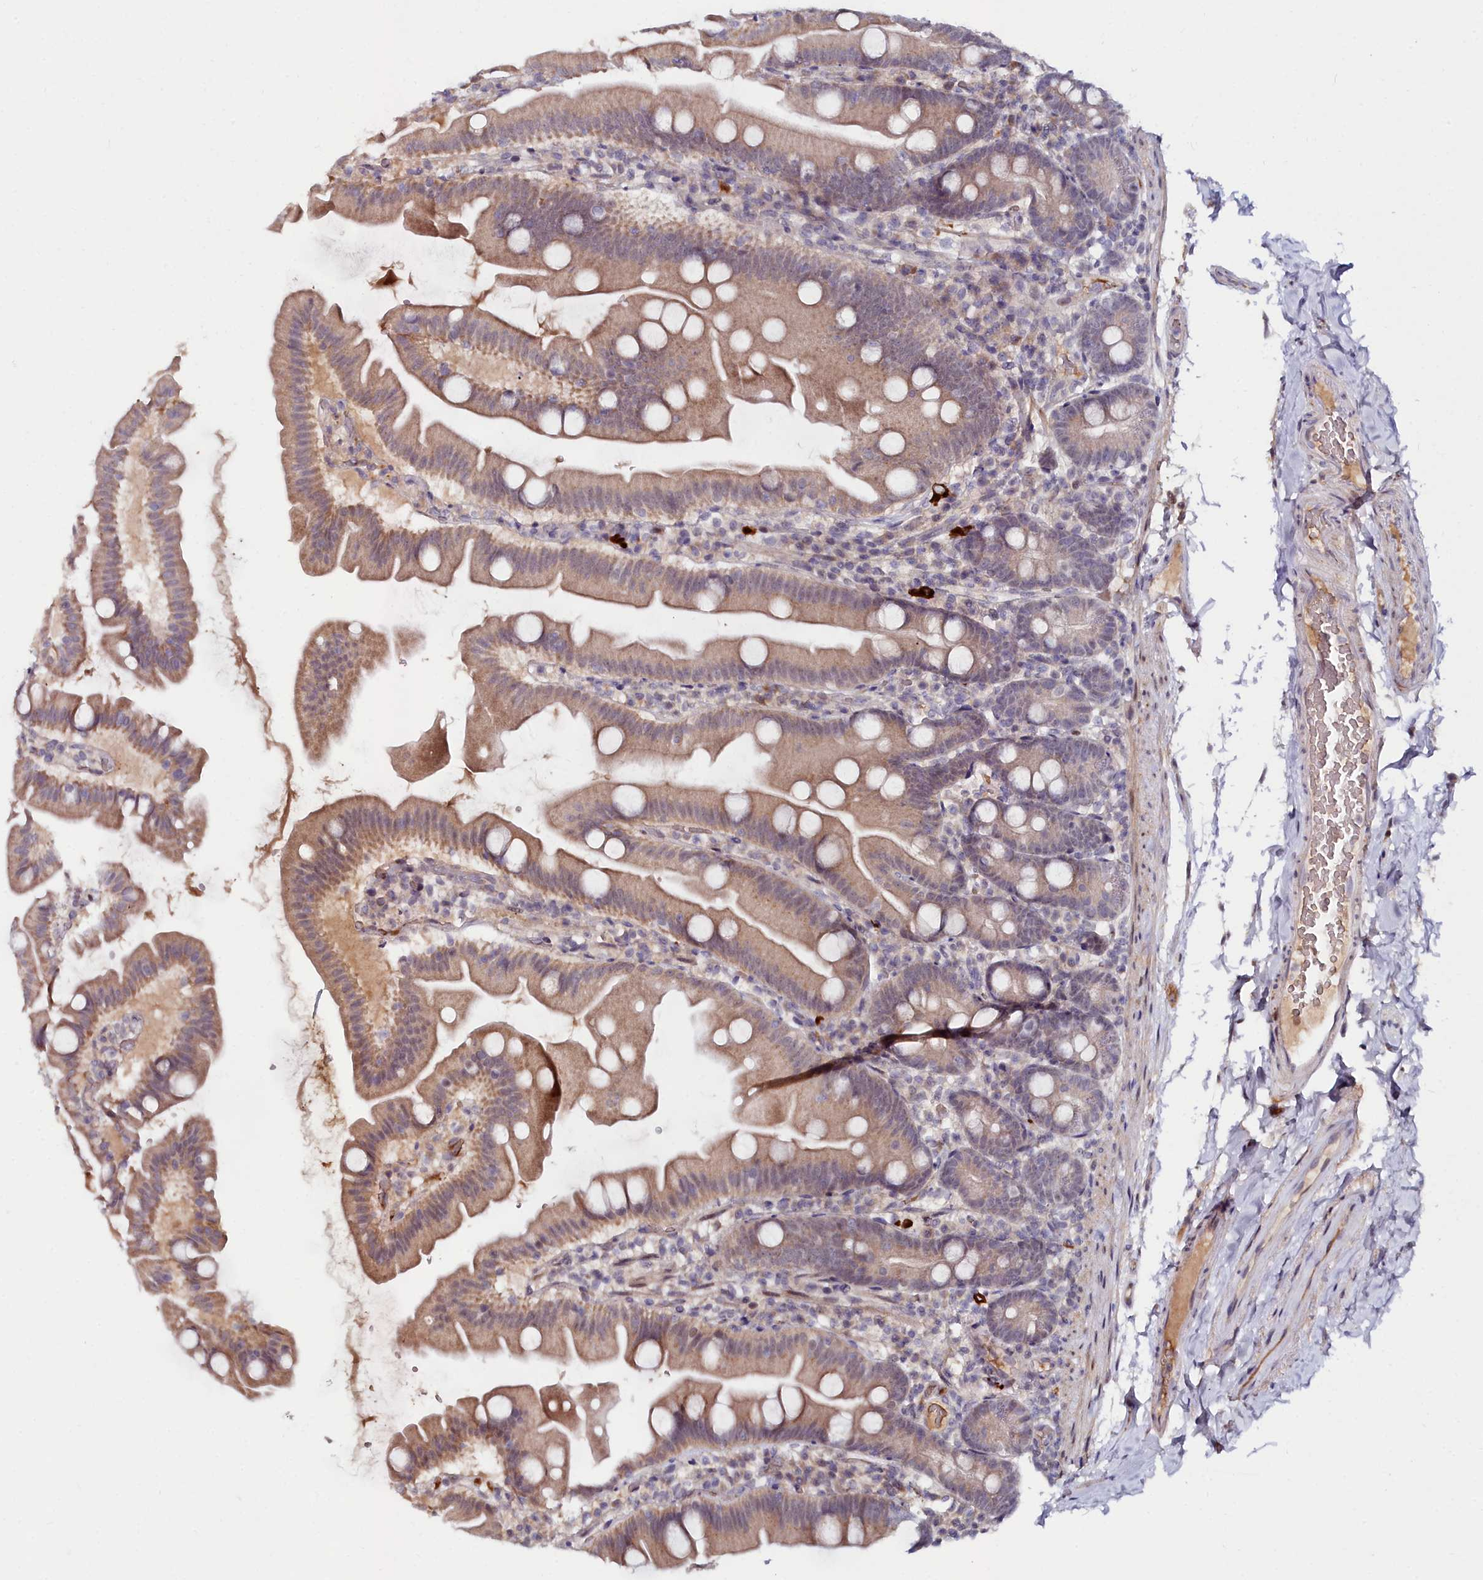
{"staining": {"intensity": "moderate", "quantity": "<25%", "location": "cytoplasmic/membranous"}, "tissue": "small intestine", "cell_type": "Glandular cells", "image_type": "normal", "snomed": [{"axis": "morphology", "description": "Normal tissue, NOS"}, {"axis": "topography", "description": "Small intestine"}], "caption": "A high-resolution histopathology image shows immunohistochemistry staining of normal small intestine, which shows moderate cytoplasmic/membranous positivity in about <25% of glandular cells. The protein of interest is shown in brown color, while the nuclei are stained blue.", "gene": "KCTD18", "patient": {"sex": "female", "age": 68}}